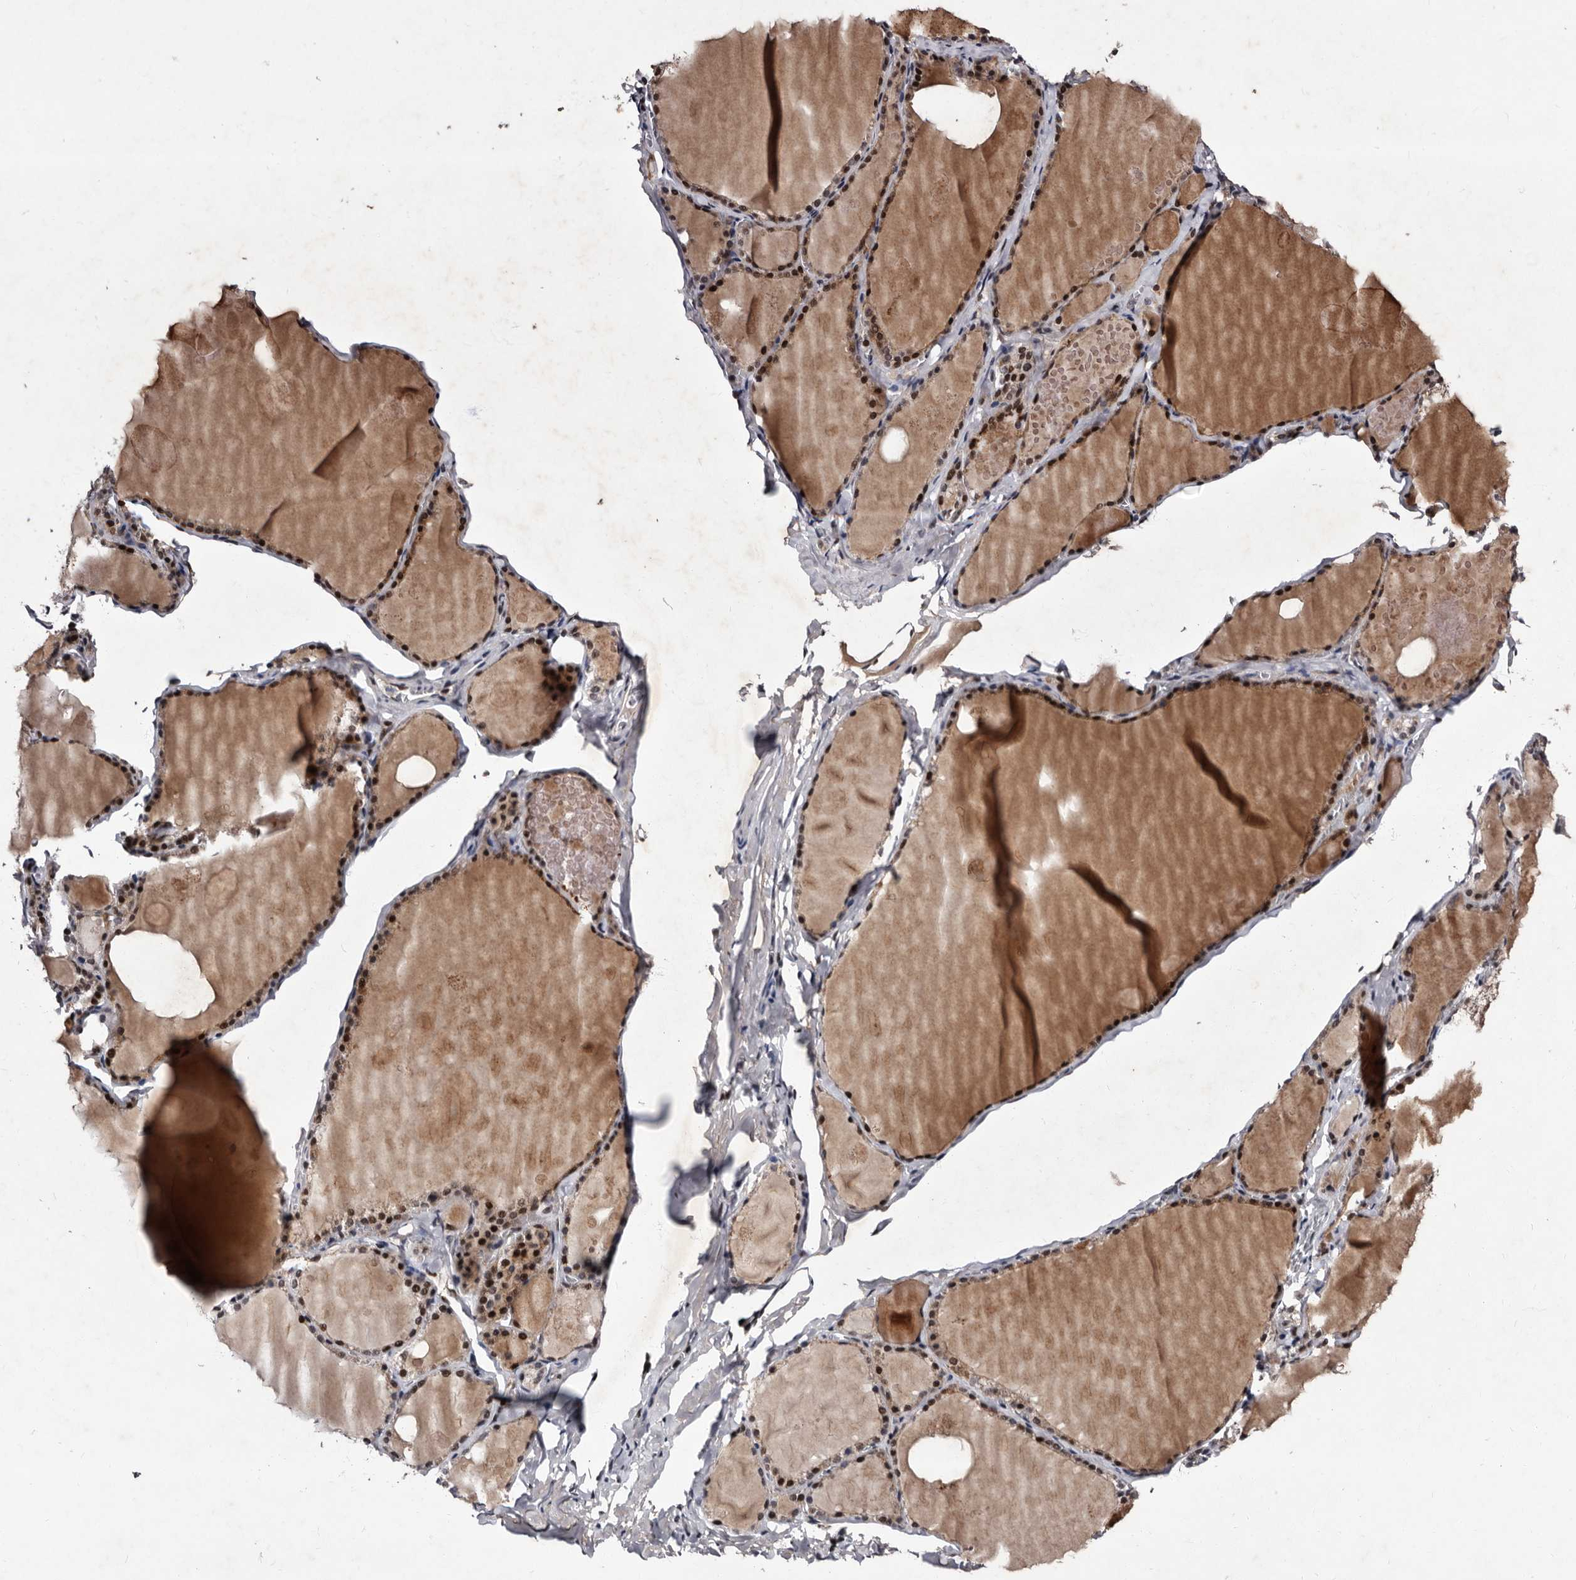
{"staining": {"intensity": "moderate", "quantity": ">75%", "location": "cytoplasmic/membranous,nuclear"}, "tissue": "thyroid gland", "cell_type": "Glandular cells", "image_type": "normal", "snomed": [{"axis": "morphology", "description": "Normal tissue, NOS"}, {"axis": "topography", "description": "Thyroid gland"}], "caption": "Glandular cells show moderate cytoplasmic/membranous,nuclear expression in approximately >75% of cells in unremarkable thyroid gland. The protein is shown in brown color, while the nuclei are stained blue.", "gene": "TNKS", "patient": {"sex": "male", "age": 56}}